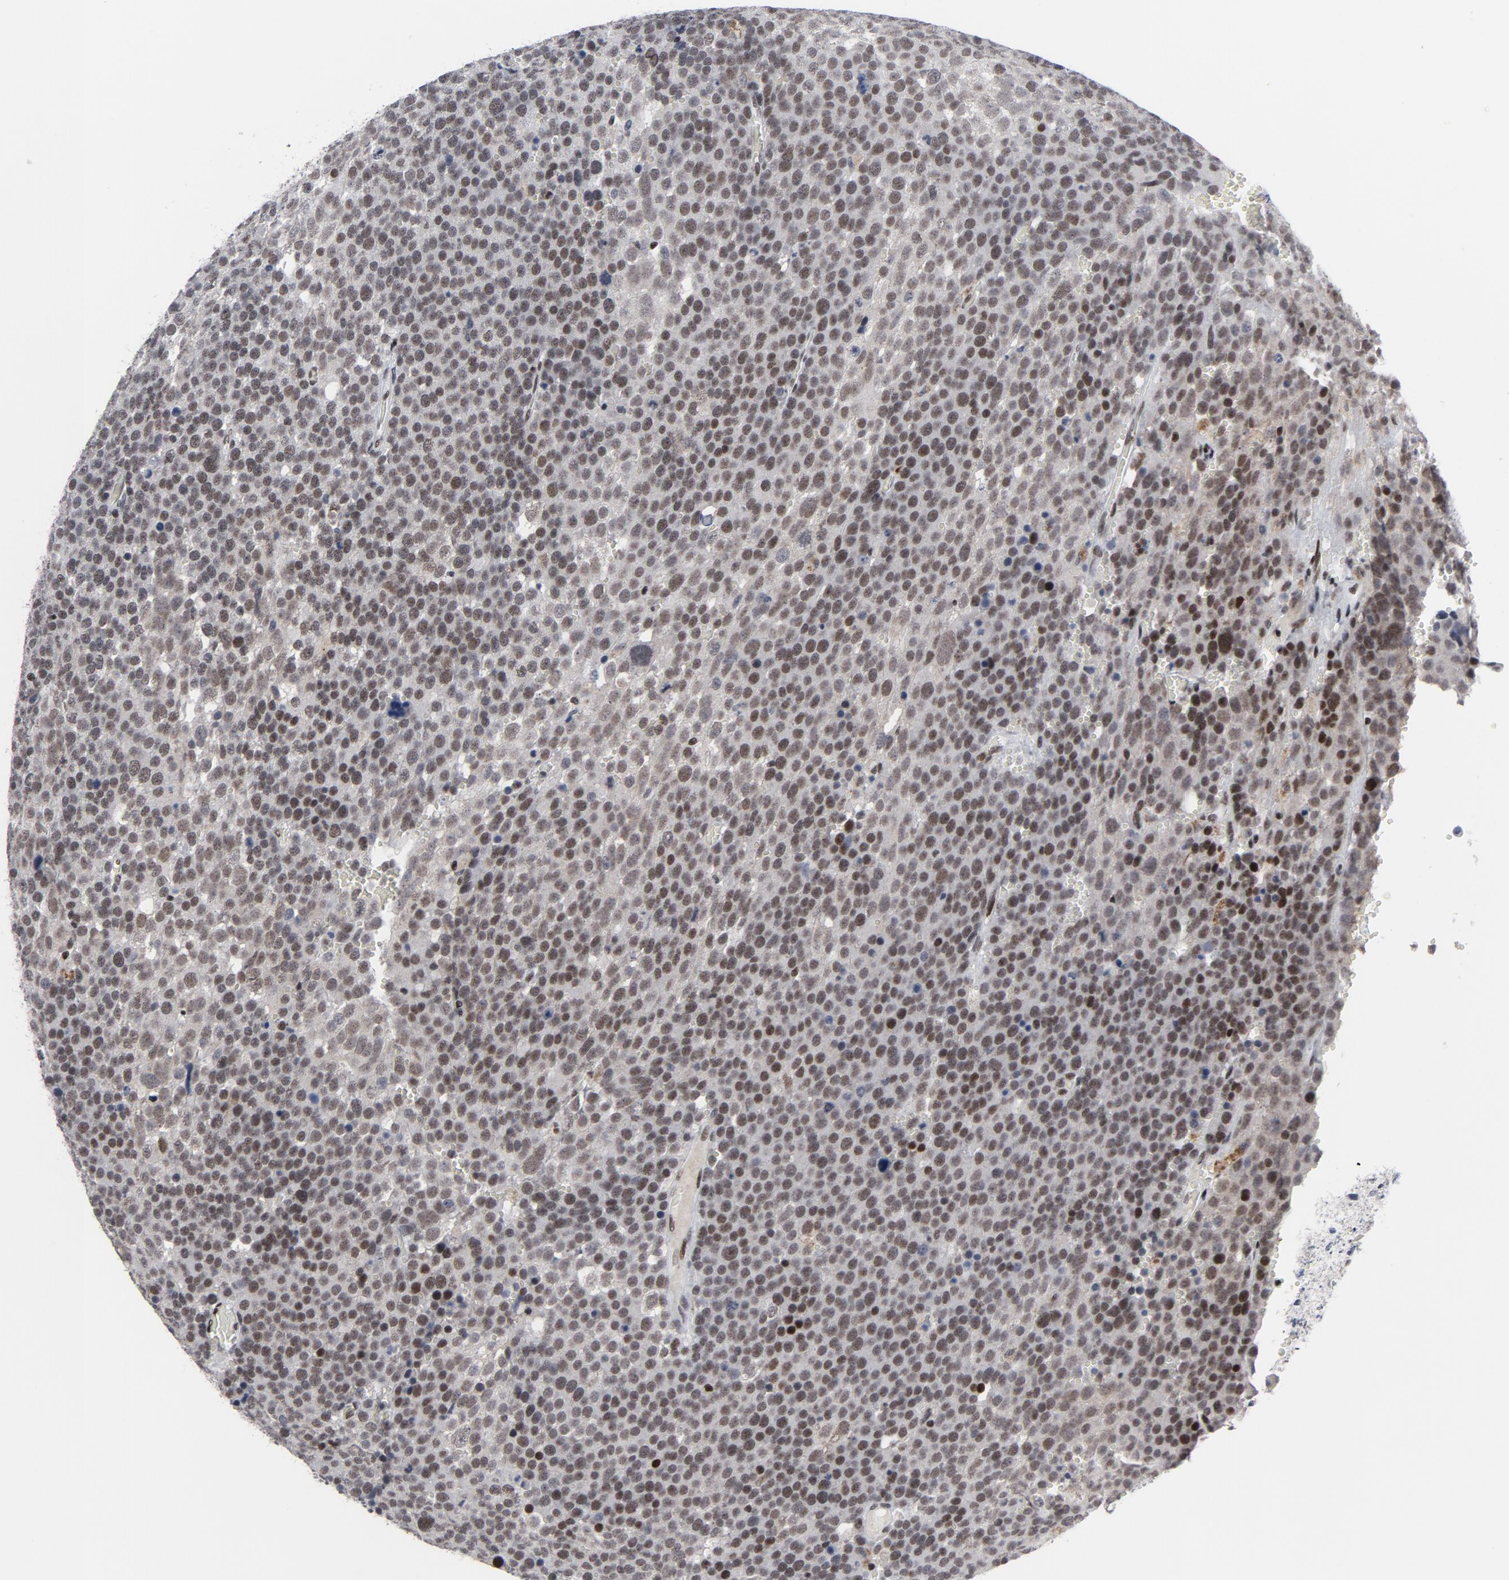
{"staining": {"intensity": "moderate", "quantity": ">75%", "location": "nuclear"}, "tissue": "testis cancer", "cell_type": "Tumor cells", "image_type": "cancer", "snomed": [{"axis": "morphology", "description": "Seminoma, NOS"}, {"axis": "topography", "description": "Testis"}], "caption": "High-power microscopy captured an IHC photomicrograph of testis cancer, revealing moderate nuclear expression in about >75% of tumor cells. (DAB (3,3'-diaminobenzidine) IHC, brown staining for protein, blue staining for nuclei).", "gene": "GABPA", "patient": {"sex": "male", "age": 71}}